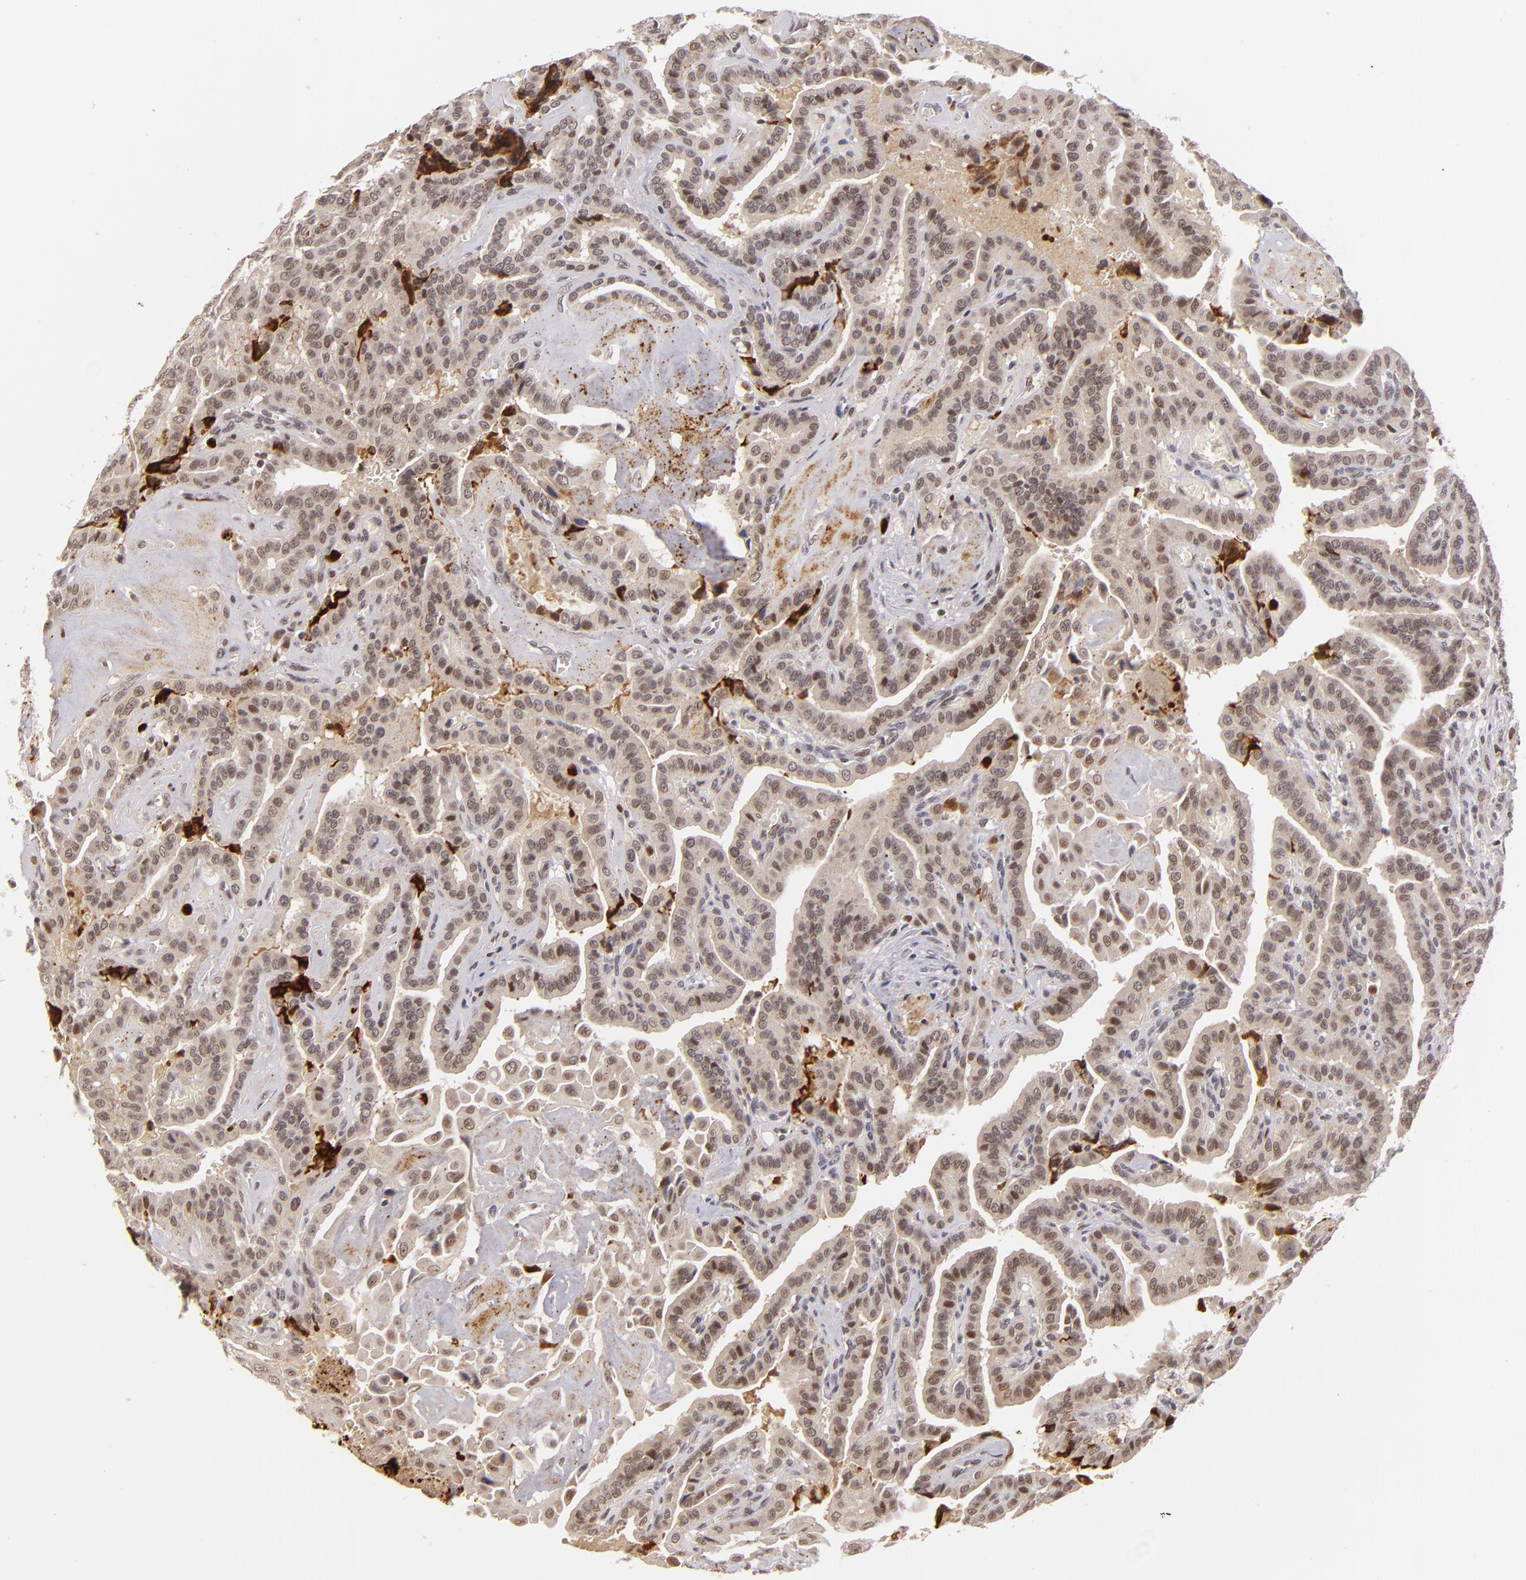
{"staining": {"intensity": "moderate", "quantity": "25%-75%", "location": "cytoplasmic/membranous,nuclear"}, "tissue": "thyroid cancer", "cell_type": "Tumor cells", "image_type": "cancer", "snomed": [{"axis": "morphology", "description": "Papillary adenocarcinoma, NOS"}, {"axis": "topography", "description": "Thyroid gland"}], "caption": "High-power microscopy captured an immunohistochemistry (IHC) photomicrograph of thyroid papillary adenocarcinoma, revealing moderate cytoplasmic/membranous and nuclear positivity in about 25%-75% of tumor cells.", "gene": "RXRG", "patient": {"sex": "male", "age": 87}}